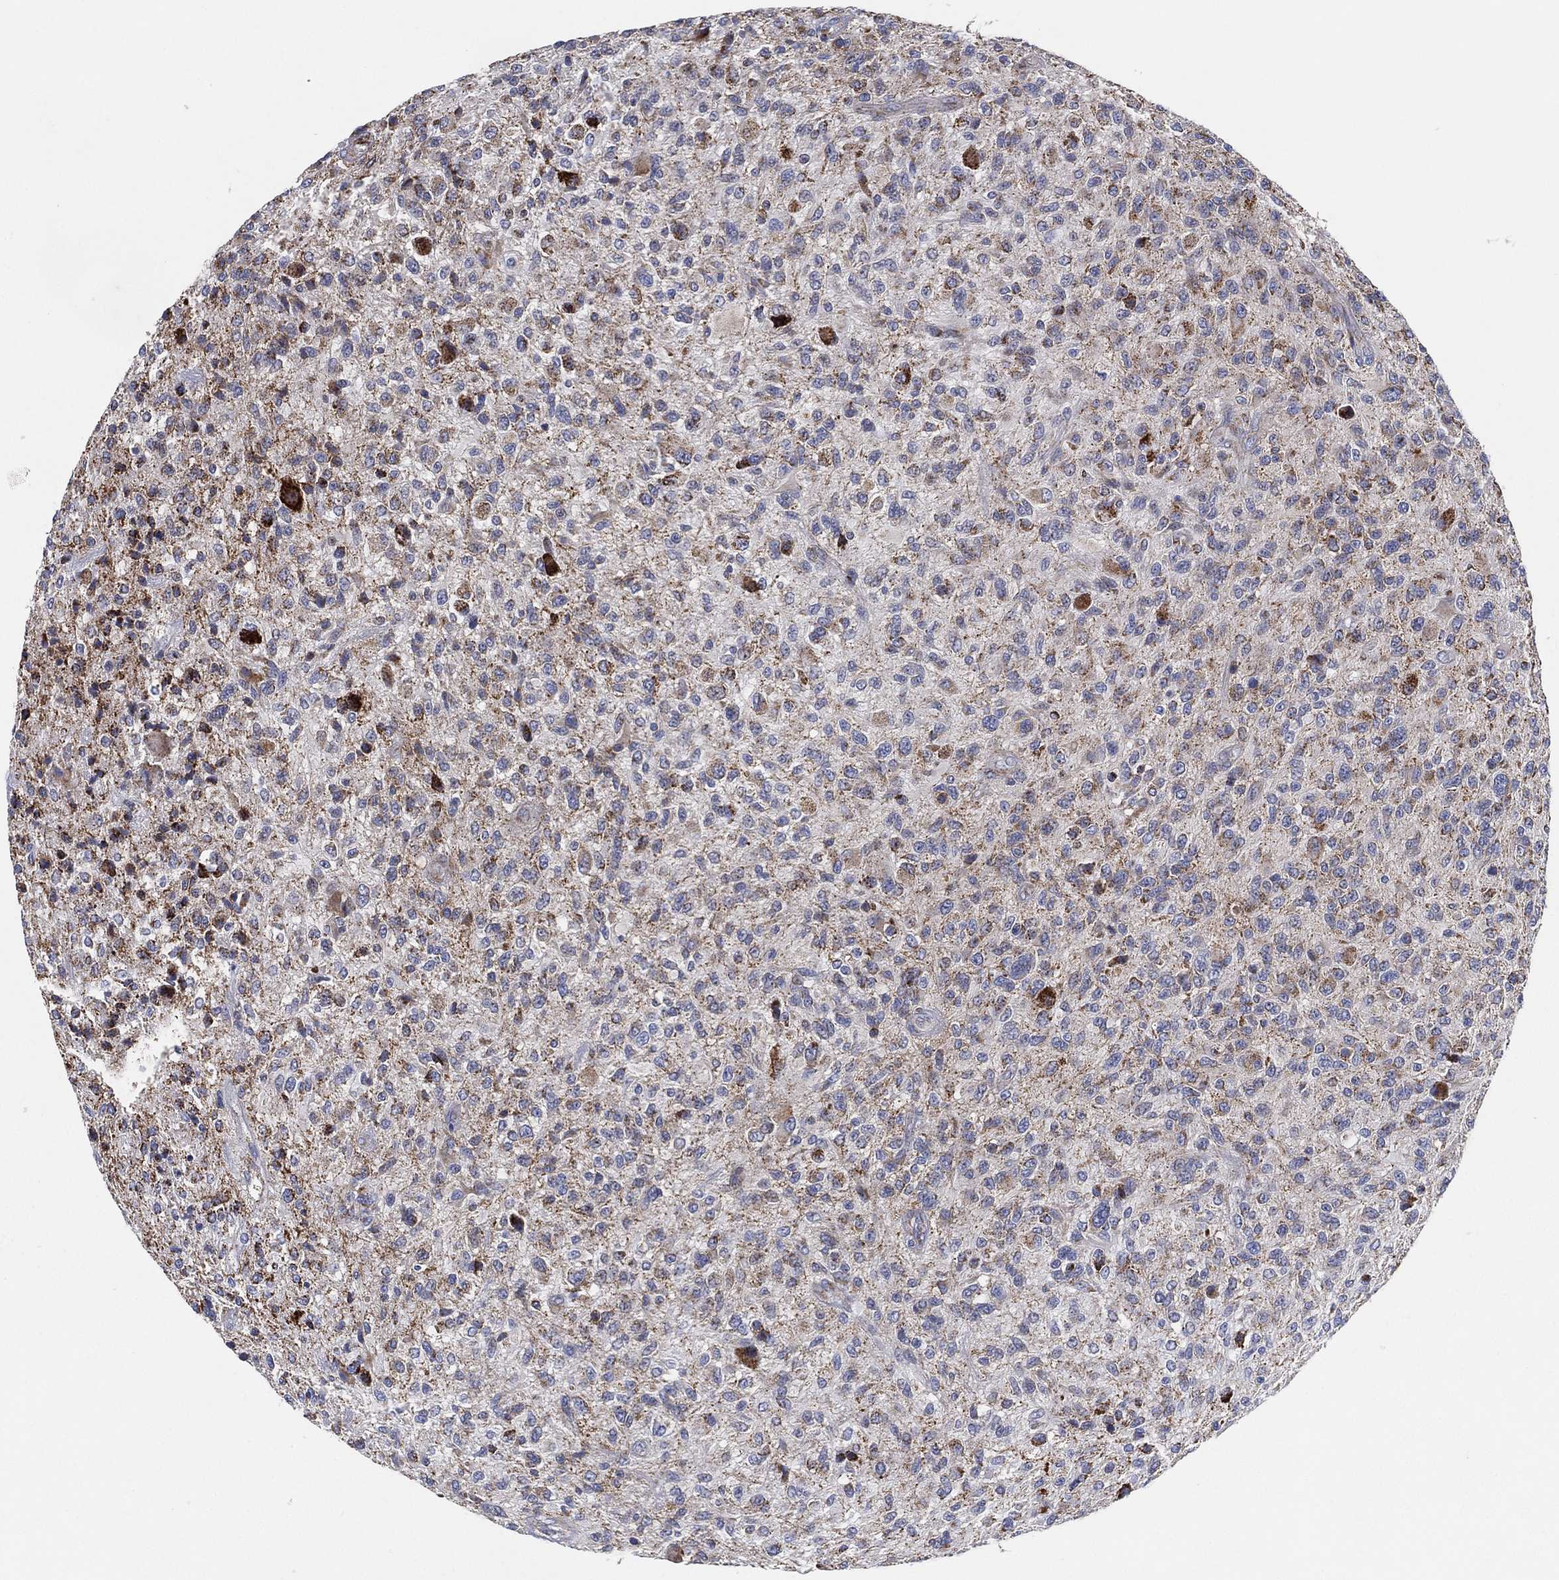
{"staining": {"intensity": "moderate", "quantity": "<25%", "location": "cytoplasmic/membranous"}, "tissue": "glioma", "cell_type": "Tumor cells", "image_type": "cancer", "snomed": [{"axis": "morphology", "description": "Glioma, malignant, High grade"}, {"axis": "topography", "description": "Brain"}], "caption": "Glioma stained for a protein (brown) displays moderate cytoplasmic/membranous positive expression in about <25% of tumor cells.", "gene": "GCAT", "patient": {"sex": "male", "age": 47}}